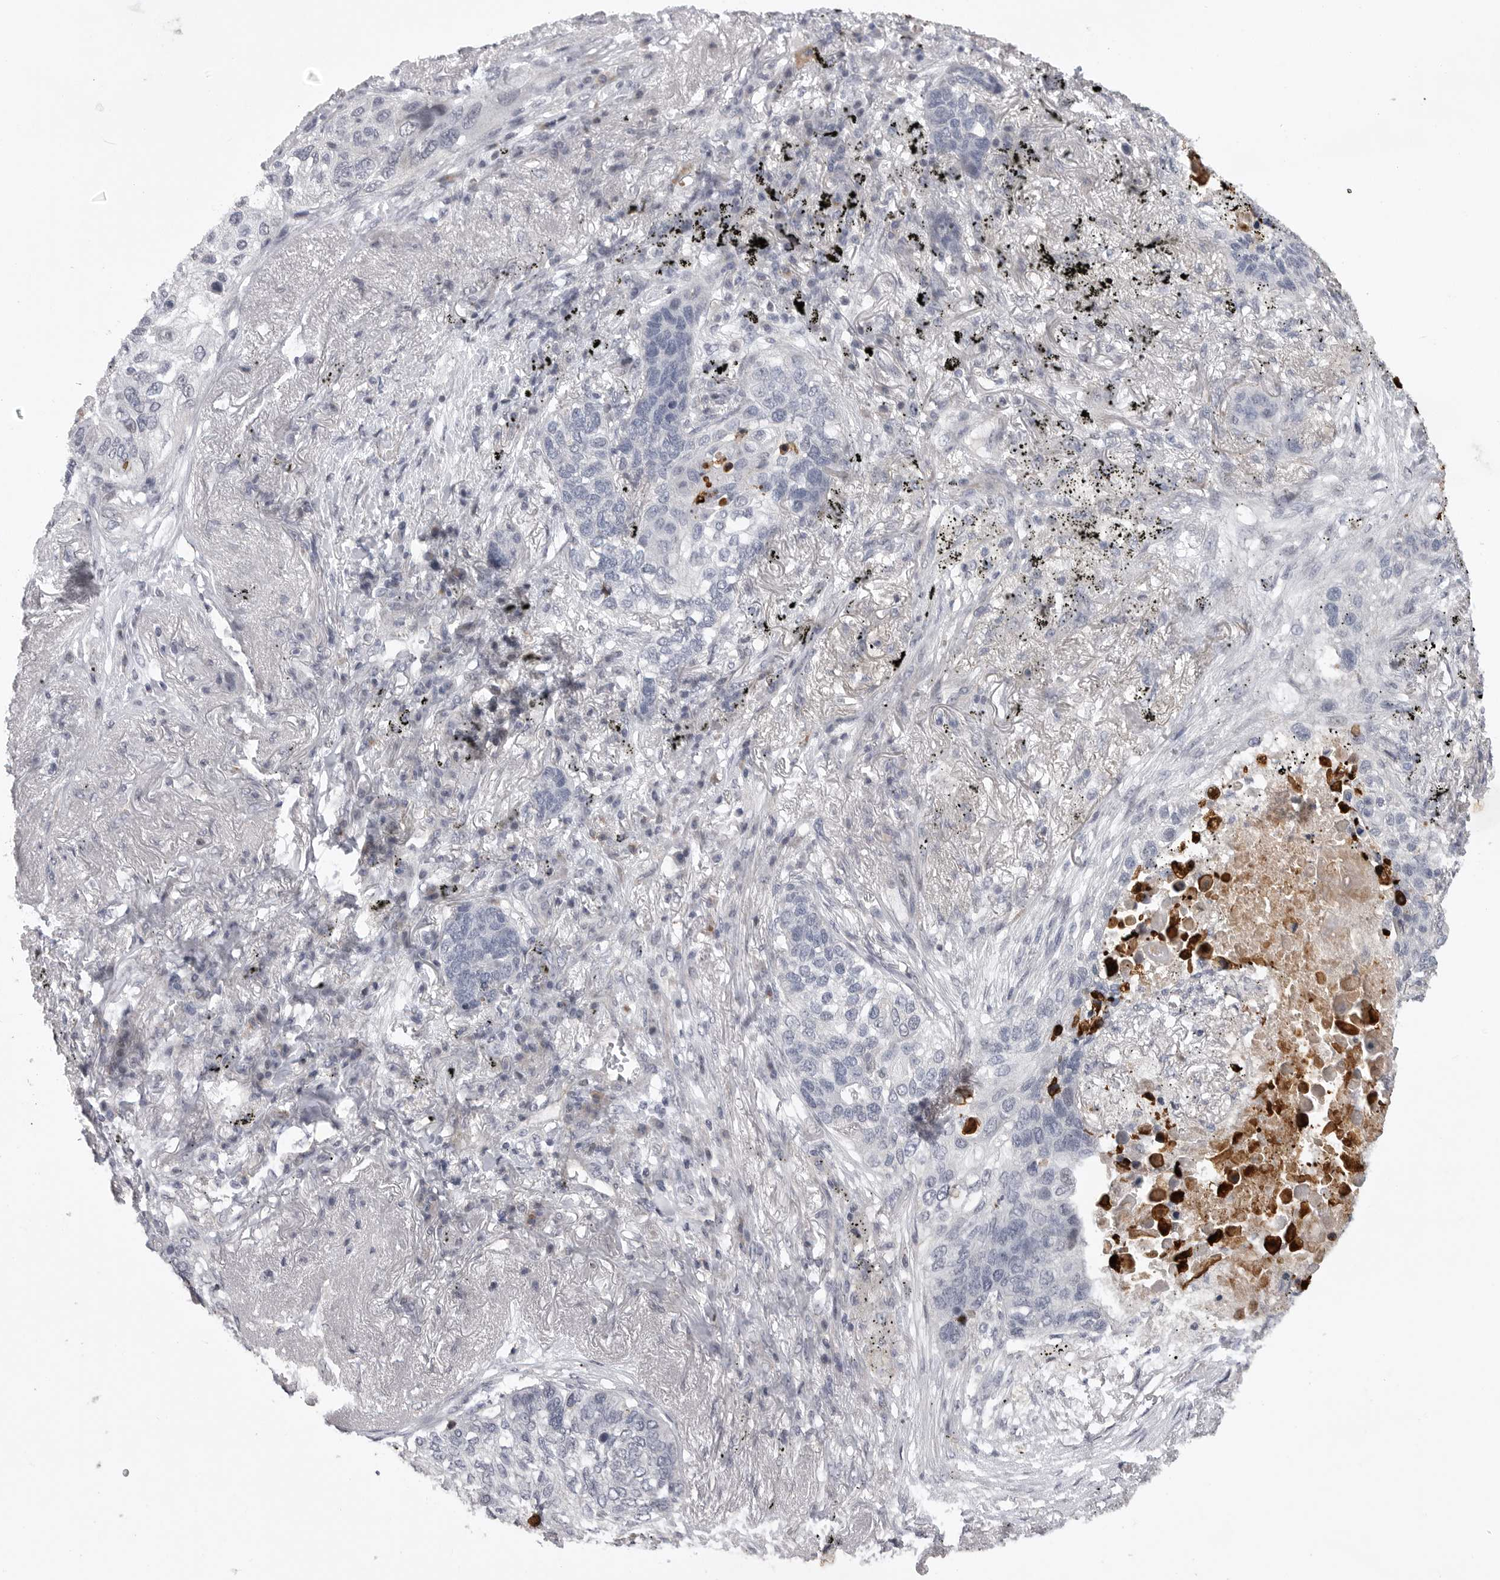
{"staining": {"intensity": "negative", "quantity": "none", "location": "none"}, "tissue": "lung cancer", "cell_type": "Tumor cells", "image_type": "cancer", "snomed": [{"axis": "morphology", "description": "Squamous cell carcinoma, NOS"}, {"axis": "topography", "description": "Lung"}], "caption": "Immunohistochemical staining of human lung cancer (squamous cell carcinoma) shows no significant positivity in tumor cells.", "gene": "FBXO43", "patient": {"sex": "female", "age": 63}}